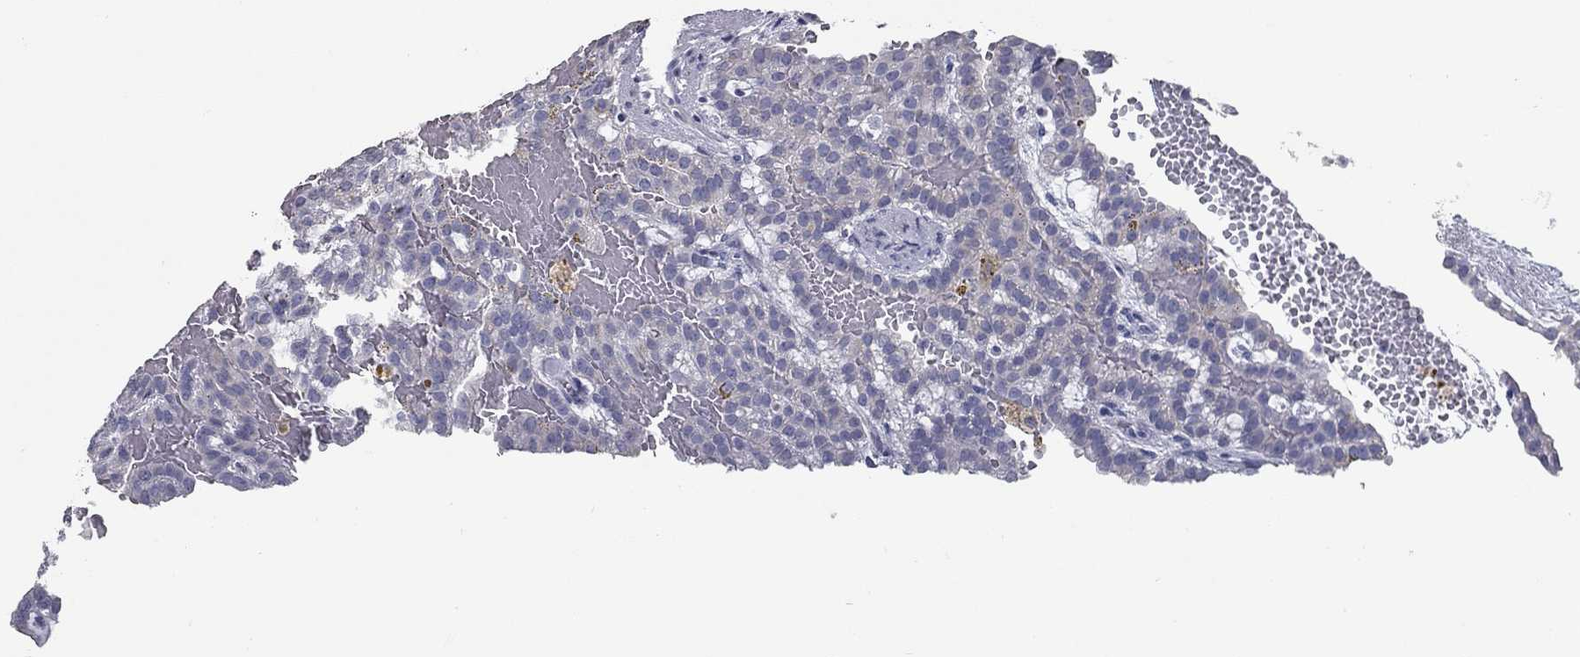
{"staining": {"intensity": "negative", "quantity": "none", "location": "none"}, "tissue": "renal cancer", "cell_type": "Tumor cells", "image_type": "cancer", "snomed": [{"axis": "morphology", "description": "Adenocarcinoma, NOS"}, {"axis": "topography", "description": "Kidney"}], "caption": "A micrograph of adenocarcinoma (renal) stained for a protein reveals no brown staining in tumor cells.", "gene": "TAC1", "patient": {"sex": "male", "age": 63}}